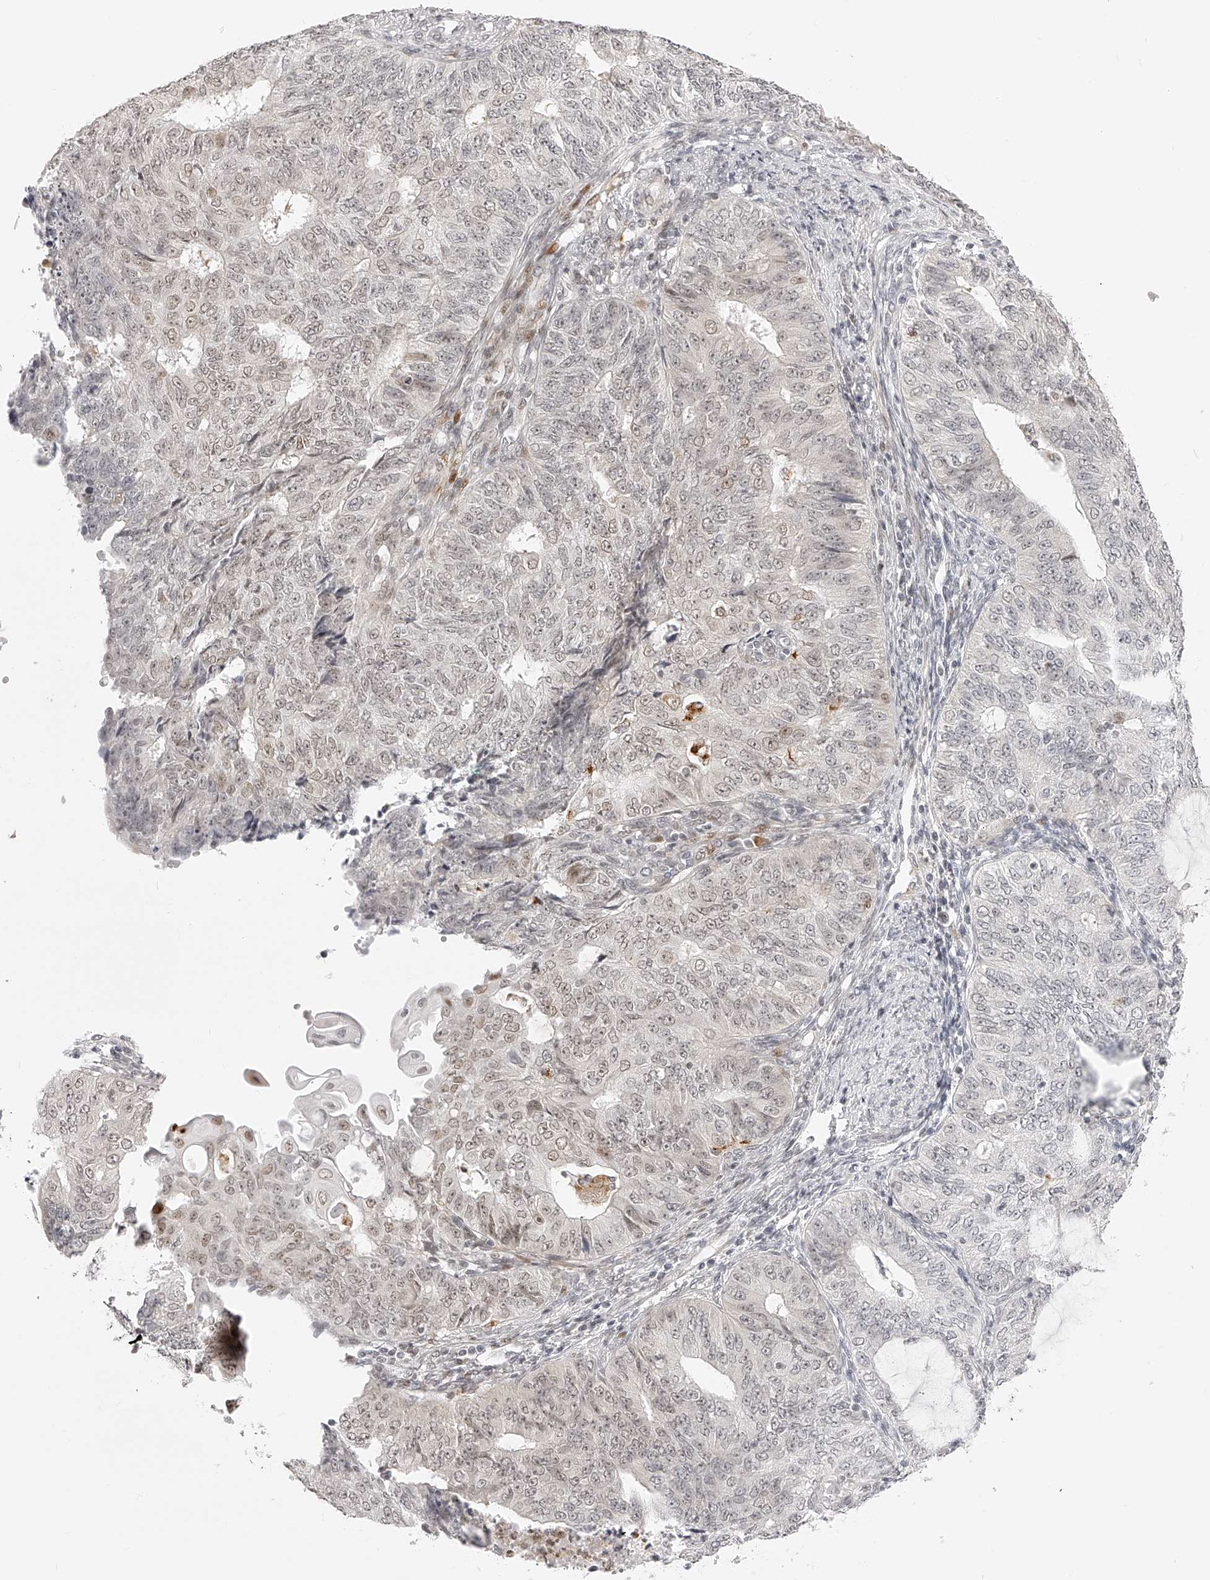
{"staining": {"intensity": "weak", "quantity": "25%-75%", "location": "nuclear"}, "tissue": "endometrial cancer", "cell_type": "Tumor cells", "image_type": "cancer", "snomed": [{"axis": "morphology", "description": "Adenocarcinoma, NOS"}, {"axis": "topography", "description": "Endometrium"}], "caption": "Weak nuclear positivity for a protein is present in about 25%-75% of tumor cells of endometrial adenocarcinoma using immunohistochemistry.", "gene": "PLEKHG1", "patient": {"sex": "female", "age": 32}}